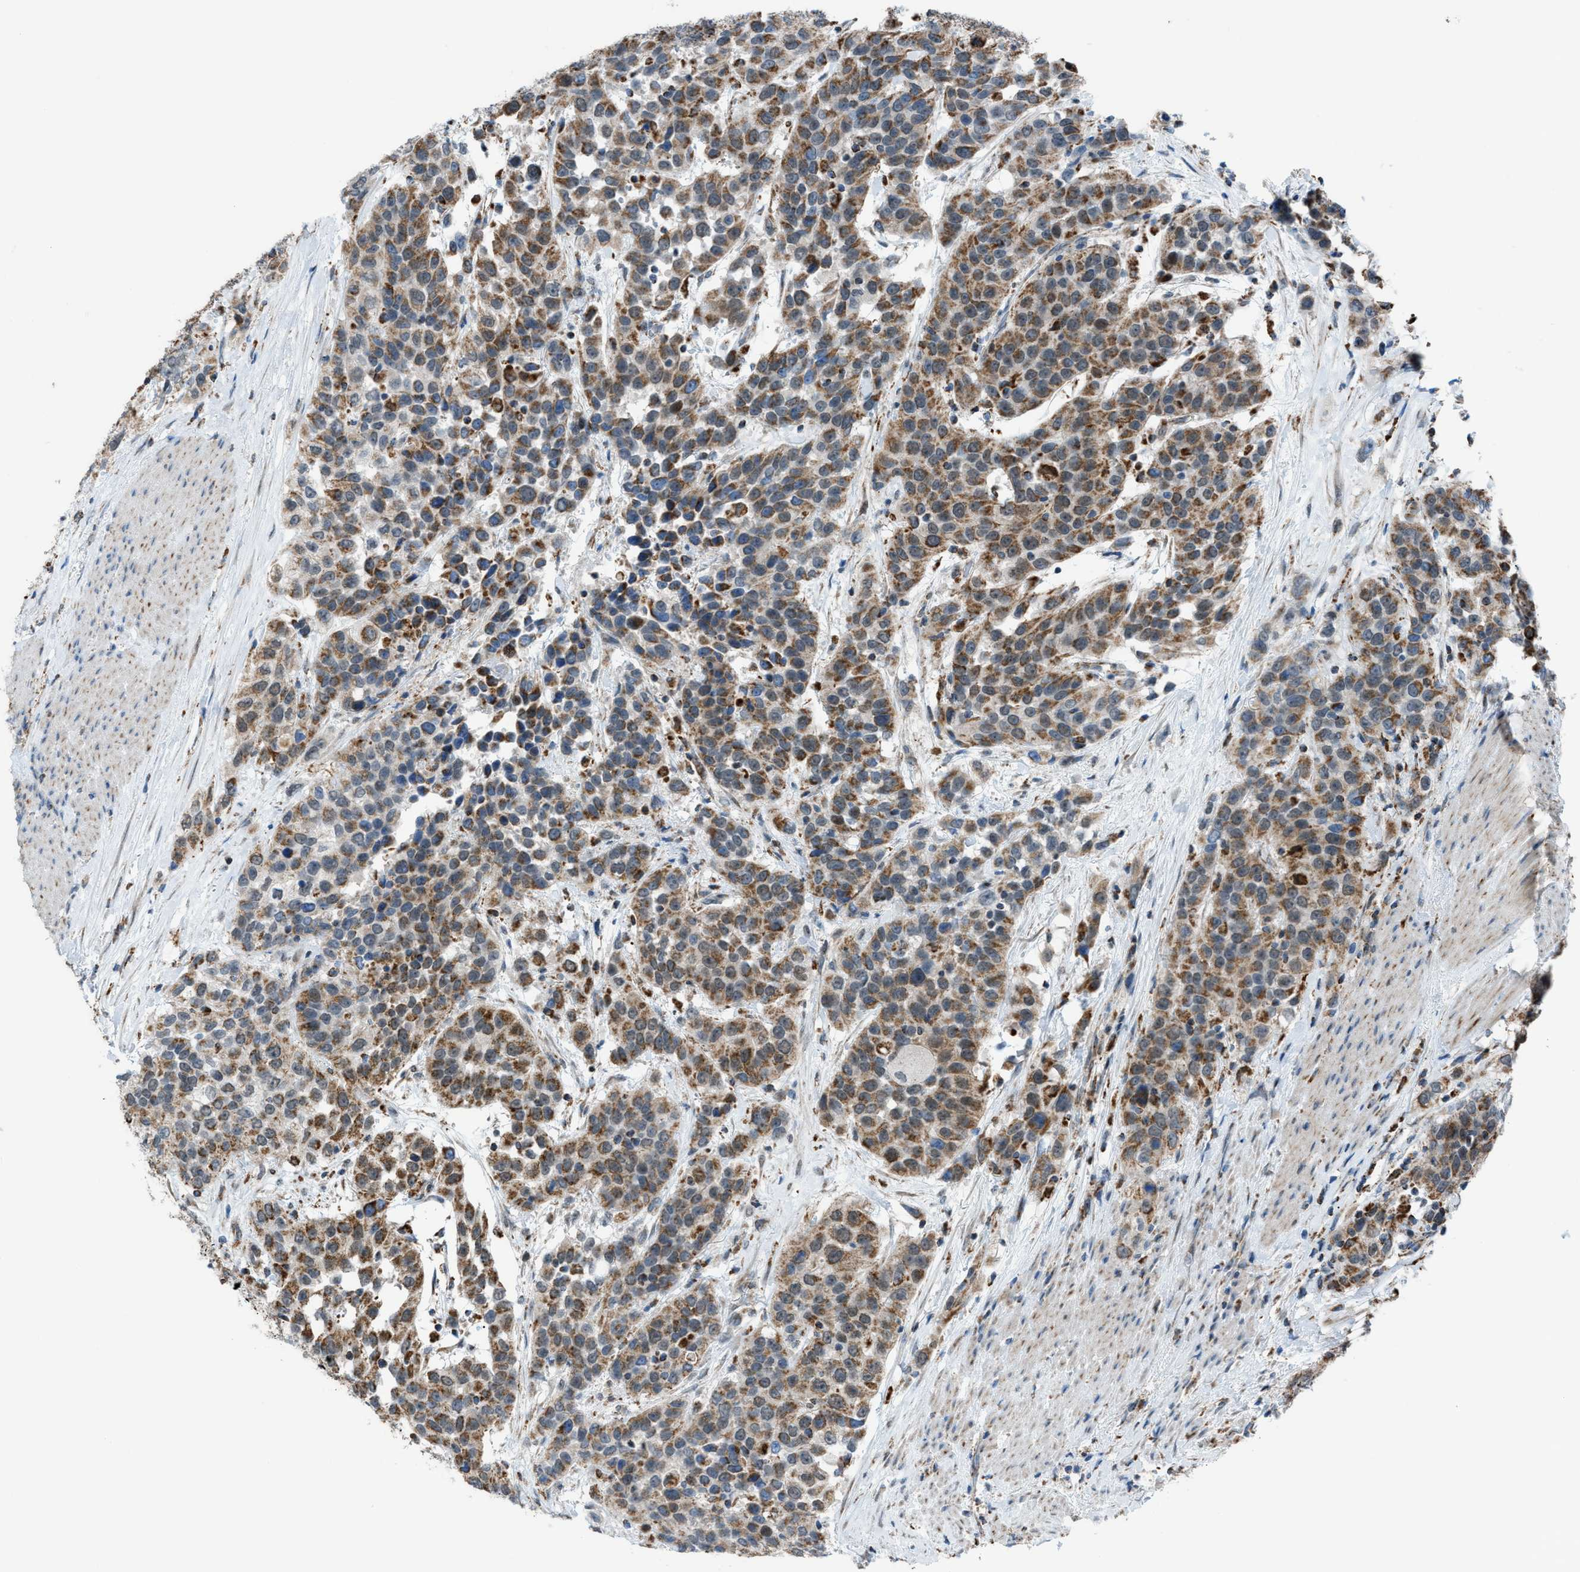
{"staining": {"intensity": "moderate", "quantity": ">75%", "location": "cytoplasmic/membranous"}, "tissue": "urothelial cancer", "cell_type": "Tumor cells", "image_type": "cancer", "snomed": [{"axis": "morphology", "description": "Urothelial carcinoma, High grade"}, {"axis": "topography", "description": "Urinary bladder"}], "caption": "Immunohistochemistry of high-grade urothelial carcinoma shows medium levels of moderate cytoplasmic/membranous staining in about >75% of tumor cells.", "gene": "SRM", "patient": {"sex": "female", "age": 80}}